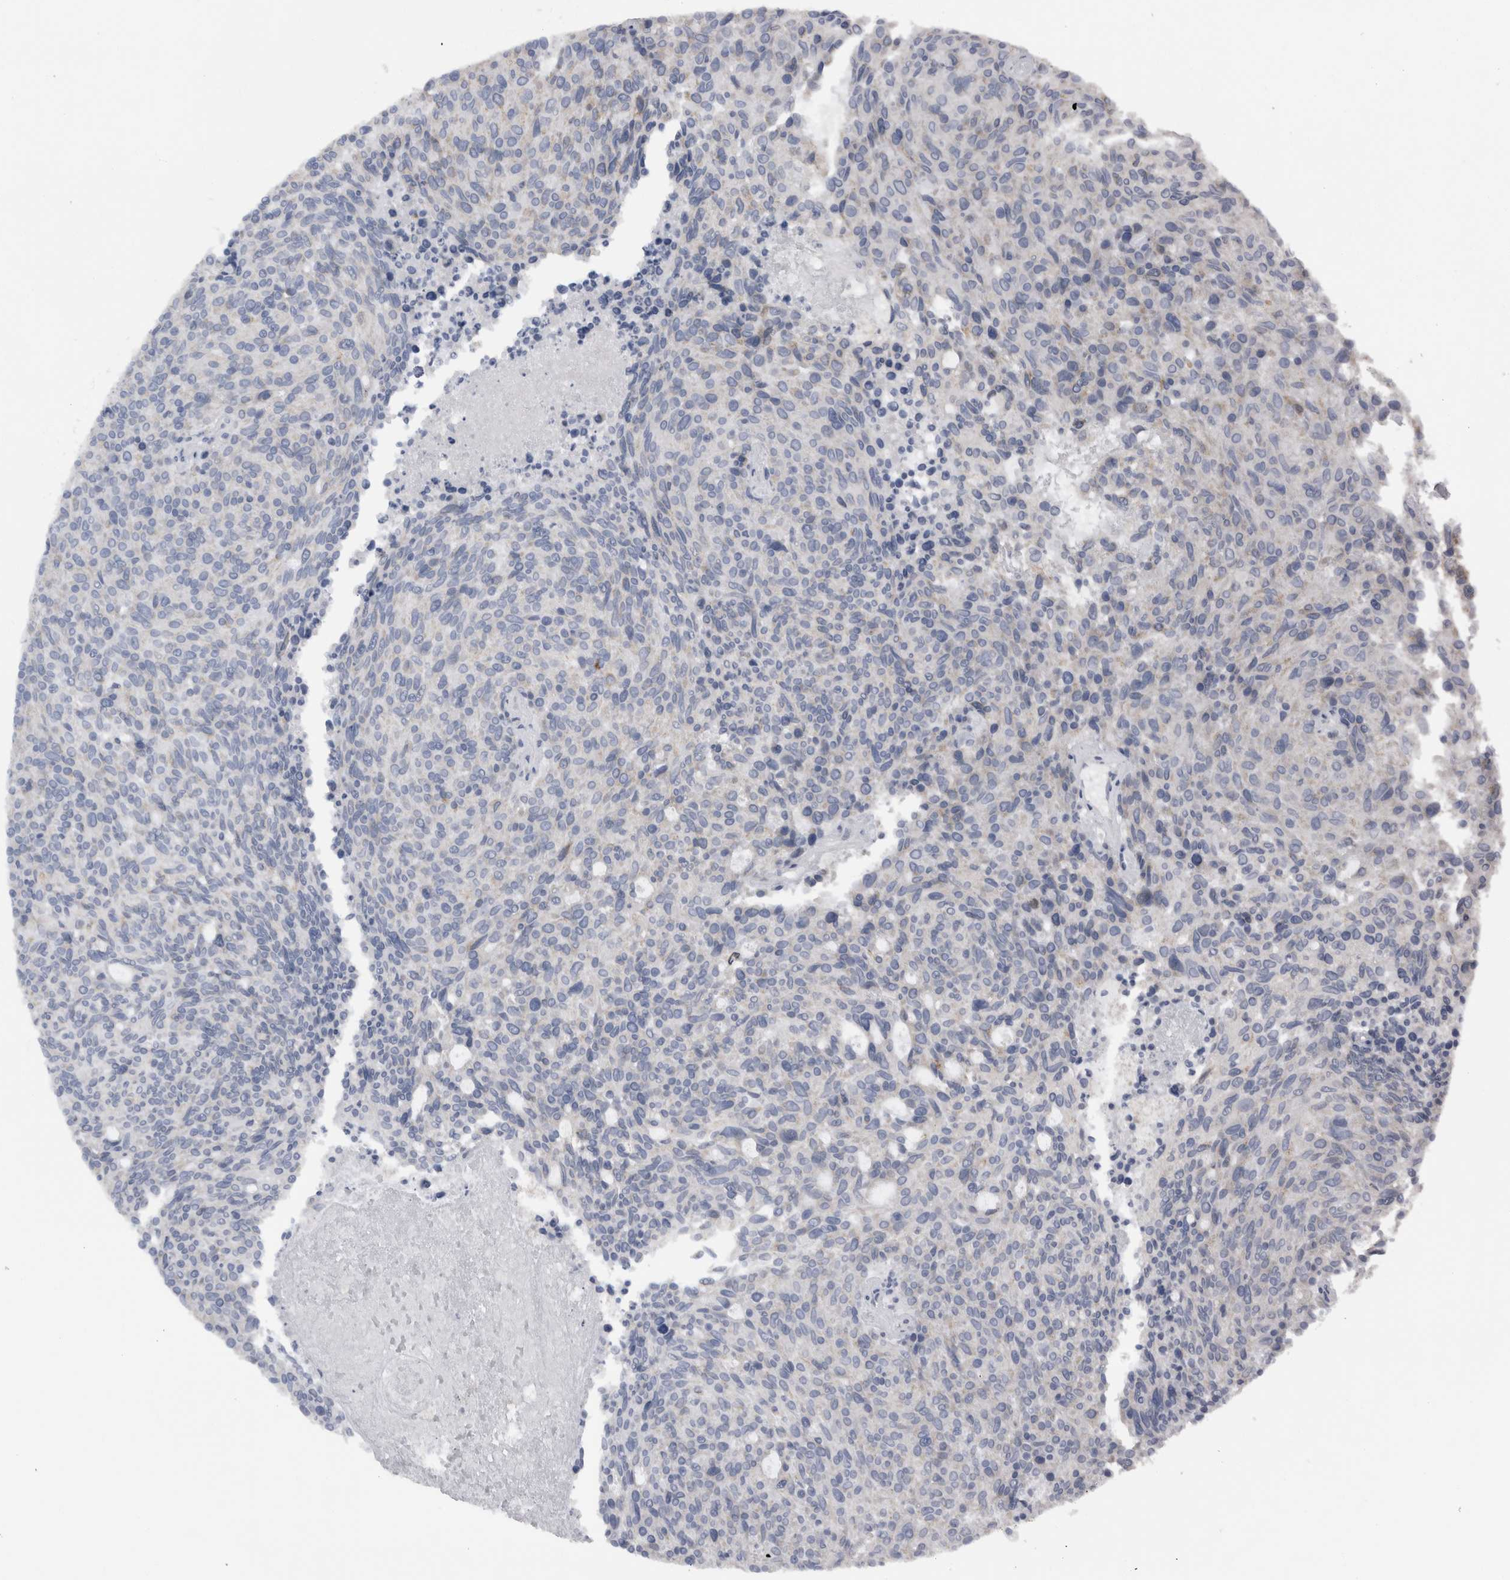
{"staining": {"intensity": "negative", "quantity": "none", "location": "none"}, "tissue": "carcinoid", "cell_type": "Tumor cells", "image_type": "cancer", "snomed": [{"axis": "morphology", "description": "Carcinoid, malignant, NOS"}, {"axis": "topography", "description": "Pancreas"}], "caption": "This is an immunohistochemistry micrograph of carcinoid. There is no staining in tumor cells.", "gene": "DHRS4", "patient": {"sex": "female", "age": 54}}